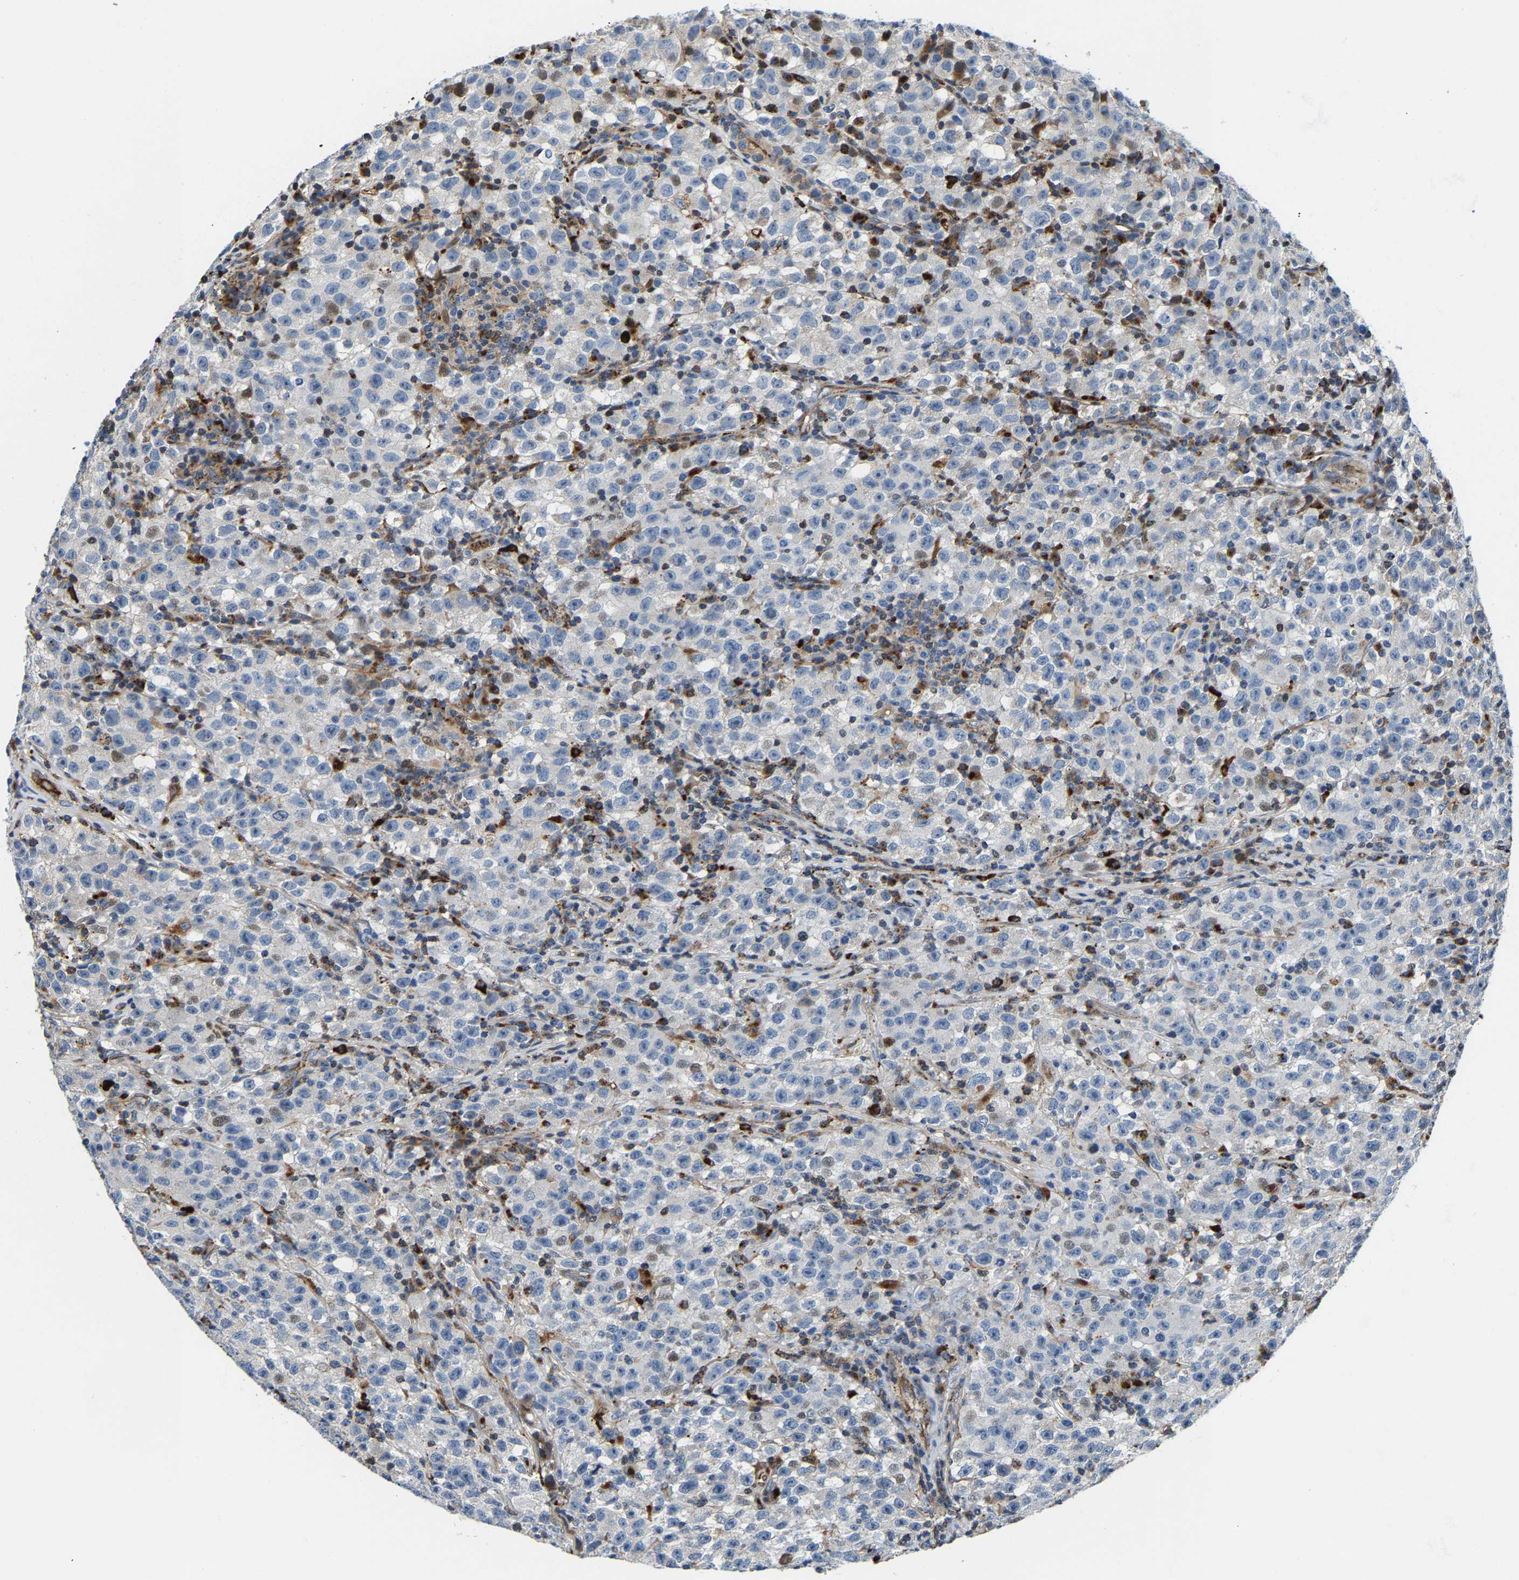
{"staining": {"intensity": "negative", "quantity": "none", "location": "none"}, "tissue": "testis cancer", "cell_type": "Tumor cells", "image_type": "cancer", "snomed": [{"axis": "morphology", "description": "Seminoma, NOS"}, {"axis": "topography", "description": "Testis"}], "caption": "DAB immunohistochemical staining of human testis seminoma reveals no significant positivity in tumor cells.", "gene": "DPP7", "patient": {"sex": "male", "age": 22}}